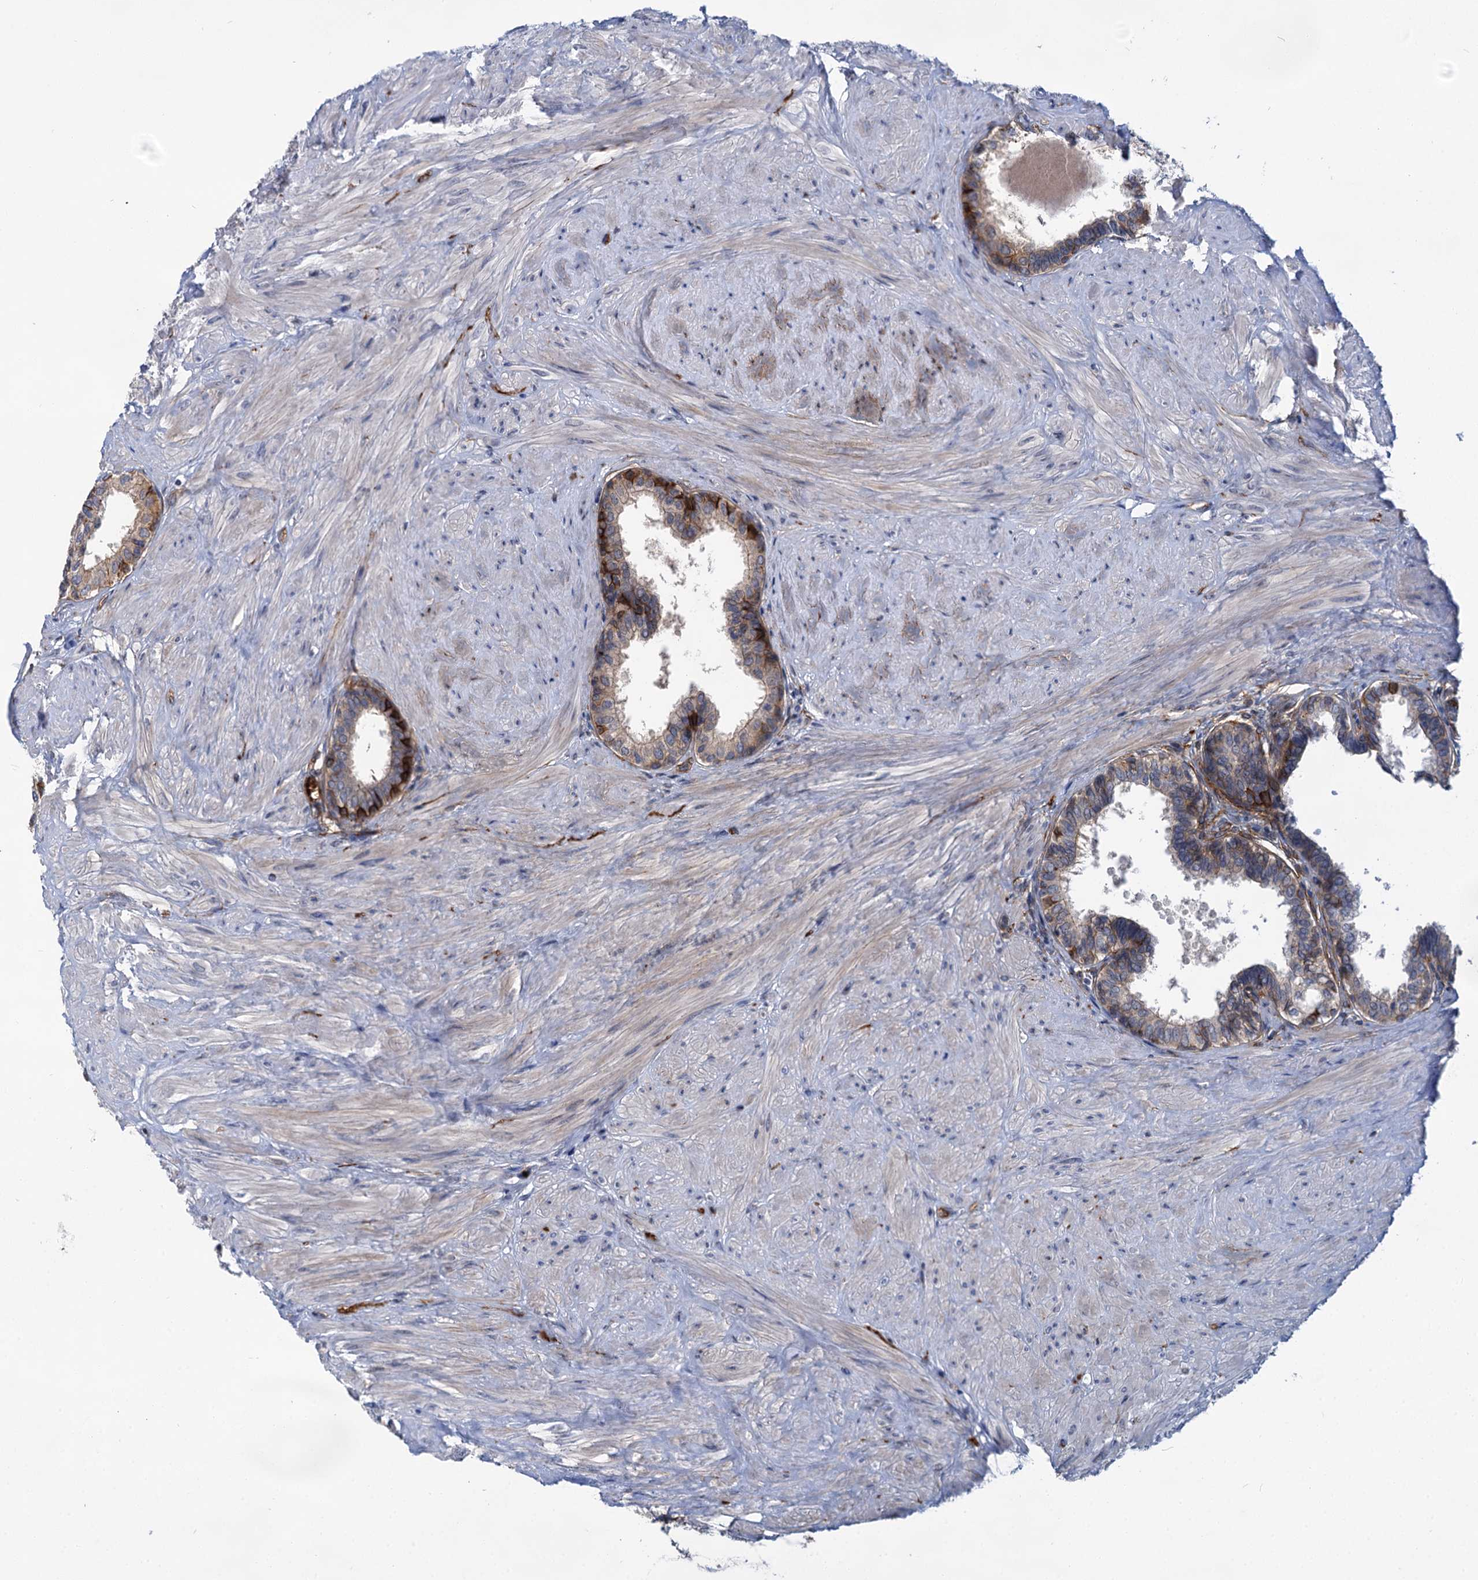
{"staining": {"intensity": "strong", "quantity": "25%-75%", "location": "cytoplasmic/membranous"}, "tissue": "prostate", "cell_type": "Glandular cells", "image_type": "normal", "snomed": [{"axis": "morphology", "description": "Normal tissue, NOS"}, {"axis": "topography", "description": "Prostate"}], "caption": "Glandular cells show strong cytoplasmic/membranous expression in about 25%-75% of cells in benign prostate. (IHC, brightfield microscopy, high magnification).", "gene": "ABLIM1", "patient": {"sex": "male", "age": 48}}